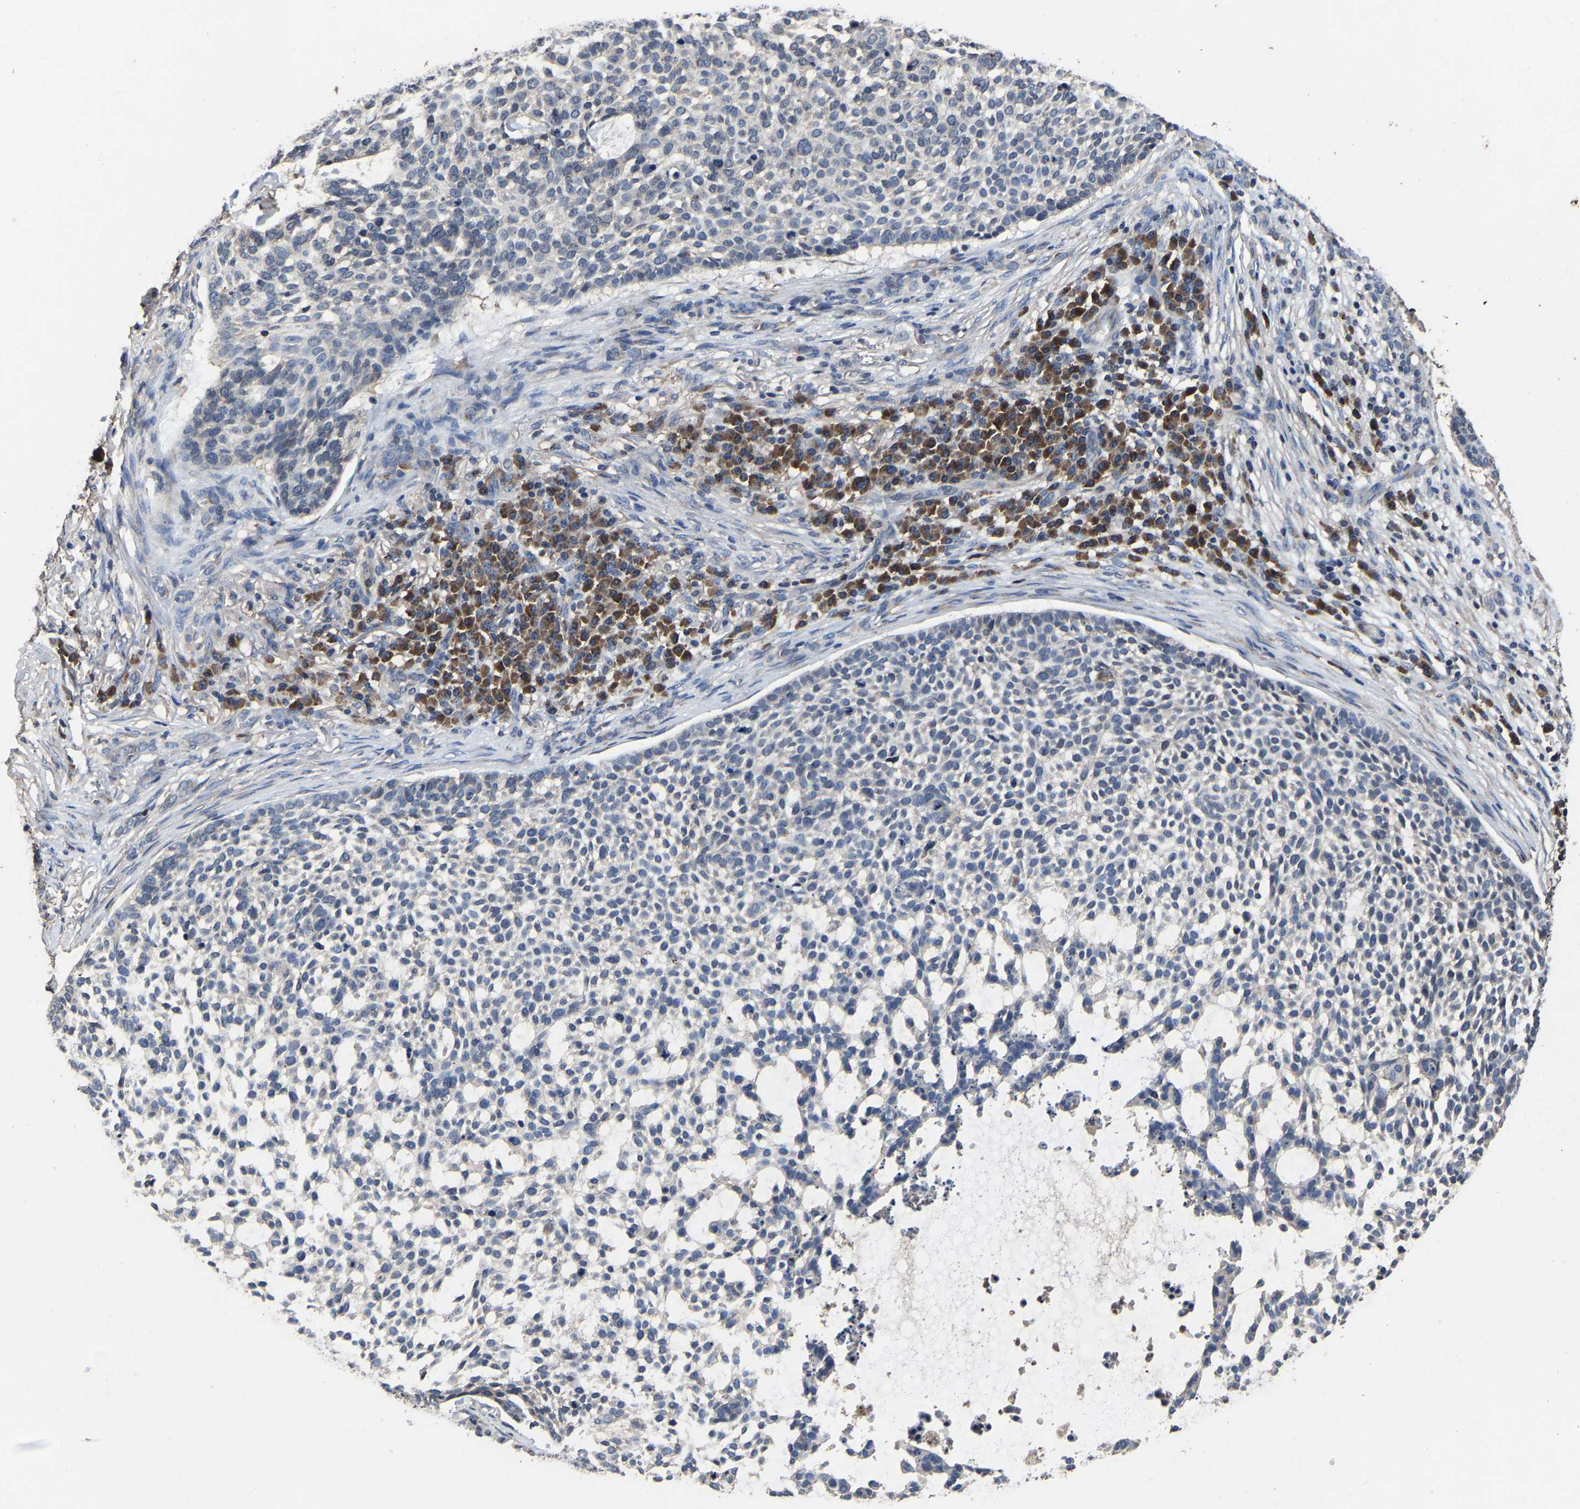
{"staining": {"intensity": "negative", "quantity": "none", "location": "none"}, "tissue": "skin cancer", "cell_type": "Tumor cells", "image_type": "cancer", "snomed": [{"axis": "morphology", "description": "Basal cell carcinoma"}, {"axis": "topography", "description": "Skin"}], "caption": "This photomicrograph is of skin cancer (basal cell carcinoma) stained with immunohistochemistry (IHC) to label a protein in brown with the nuclei are counter-stained blue. There is no expression in tumor cells. (Stains: DAB IHC with hematoxylin counter stain, Microscopy: brightfield microscopy at high magnification).", "gene": "EBAG9", "patient": {"sex": "female", "age": 64}}